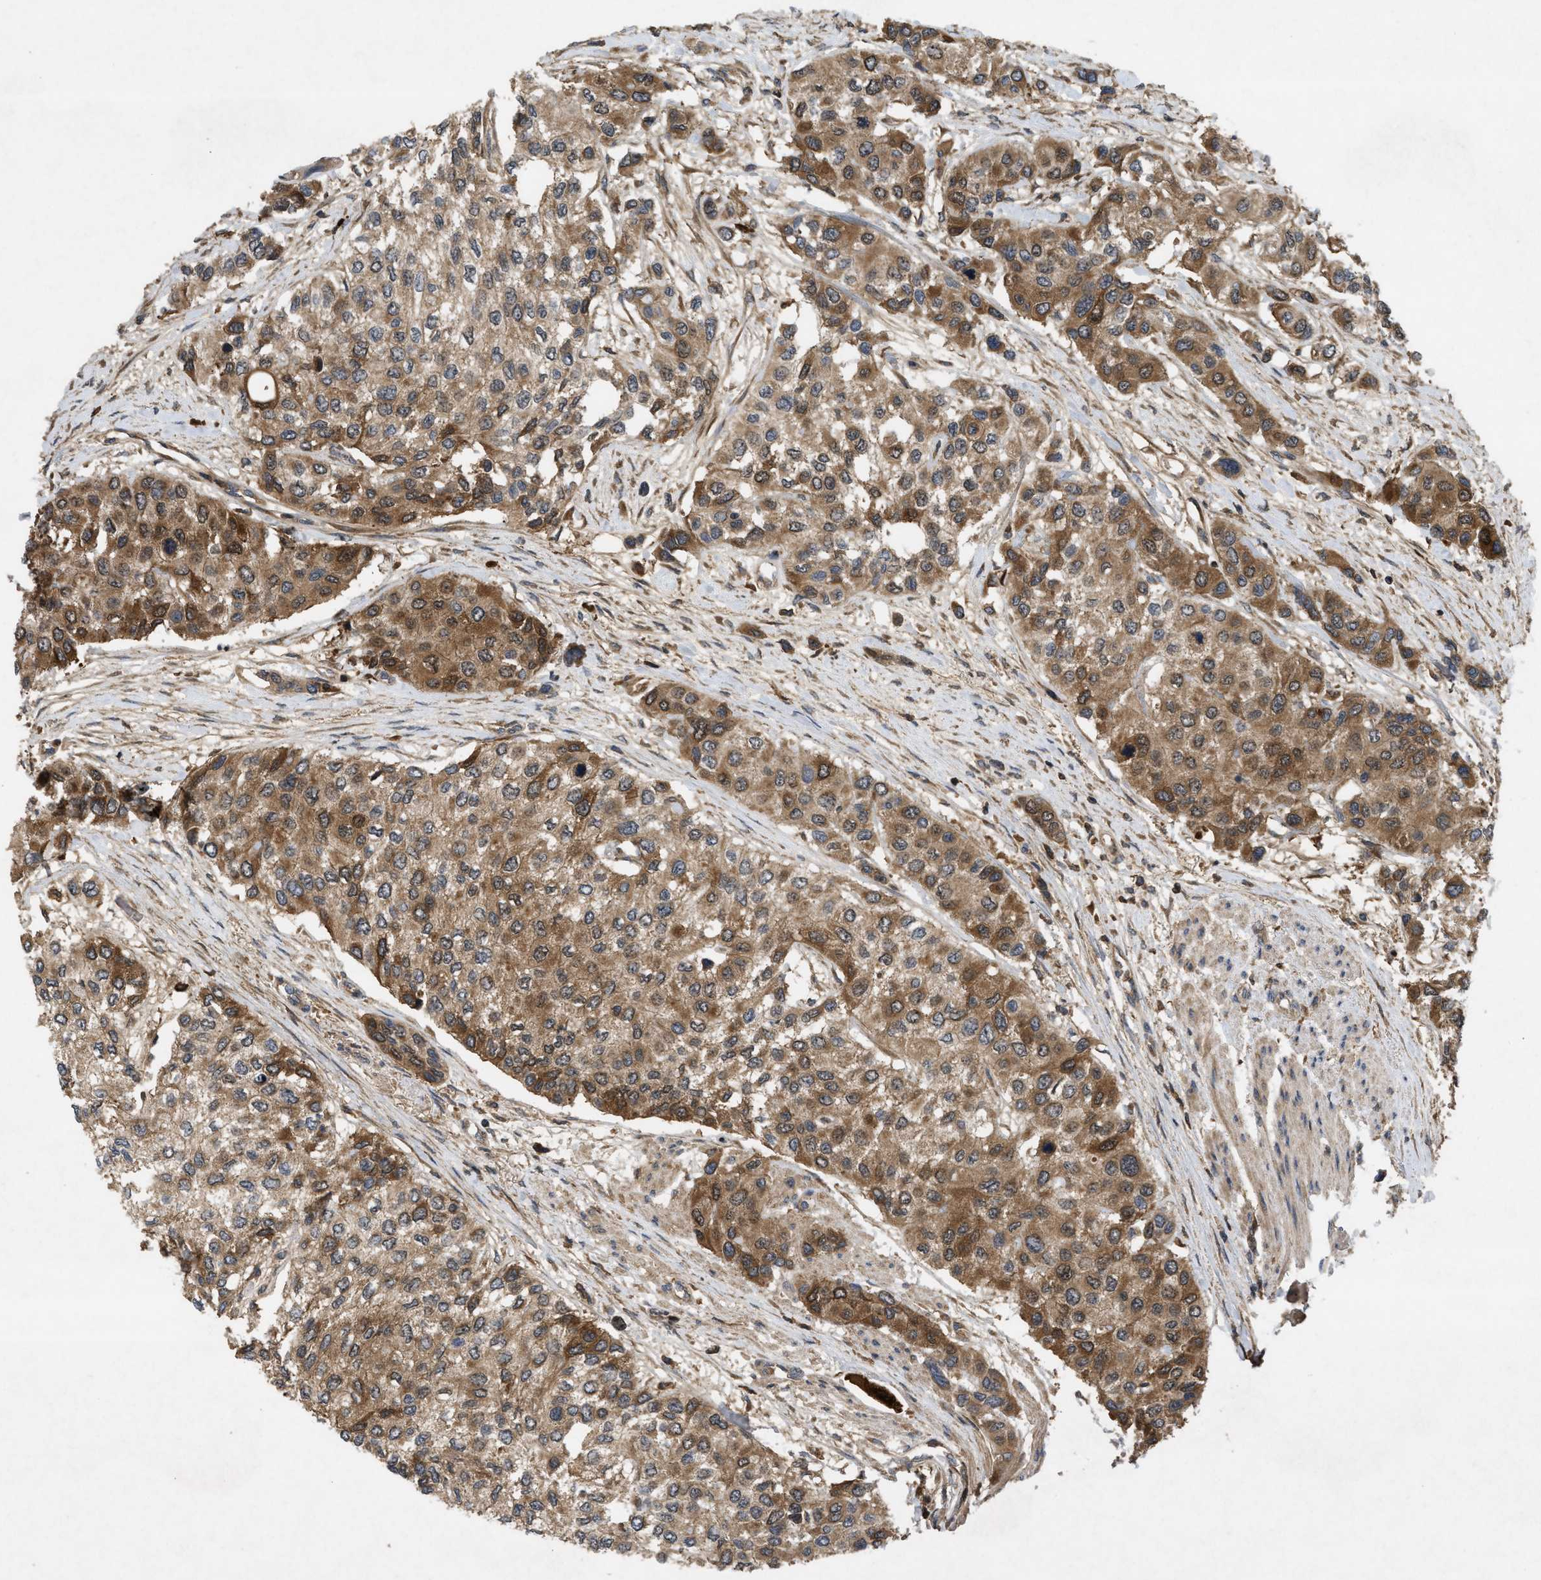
{"staining": {"intensity": "moderate", "quantity": ">75%", "location": "cytoplasmic/membranous"}, "tissue": "urothelial cancer", "cell_type": "Tumor cells", "image_type": "cancer", "snomed": [{"axis": "morphology", "description": "Urothelial carcinoma, High grade"}, {"axis": "topography", "description": "Urinary bladder"}], "caption": "Immunohistochemistry (IHC) histopathology image of human urothelial cancer stained for a protein (brown), which exhibits medium levels of moderate cytoplasmic/membranous staining in approximately >75% of tumor cells.", "gene": "RAB2A", "patient": {"sex": "female", "age": 56}}